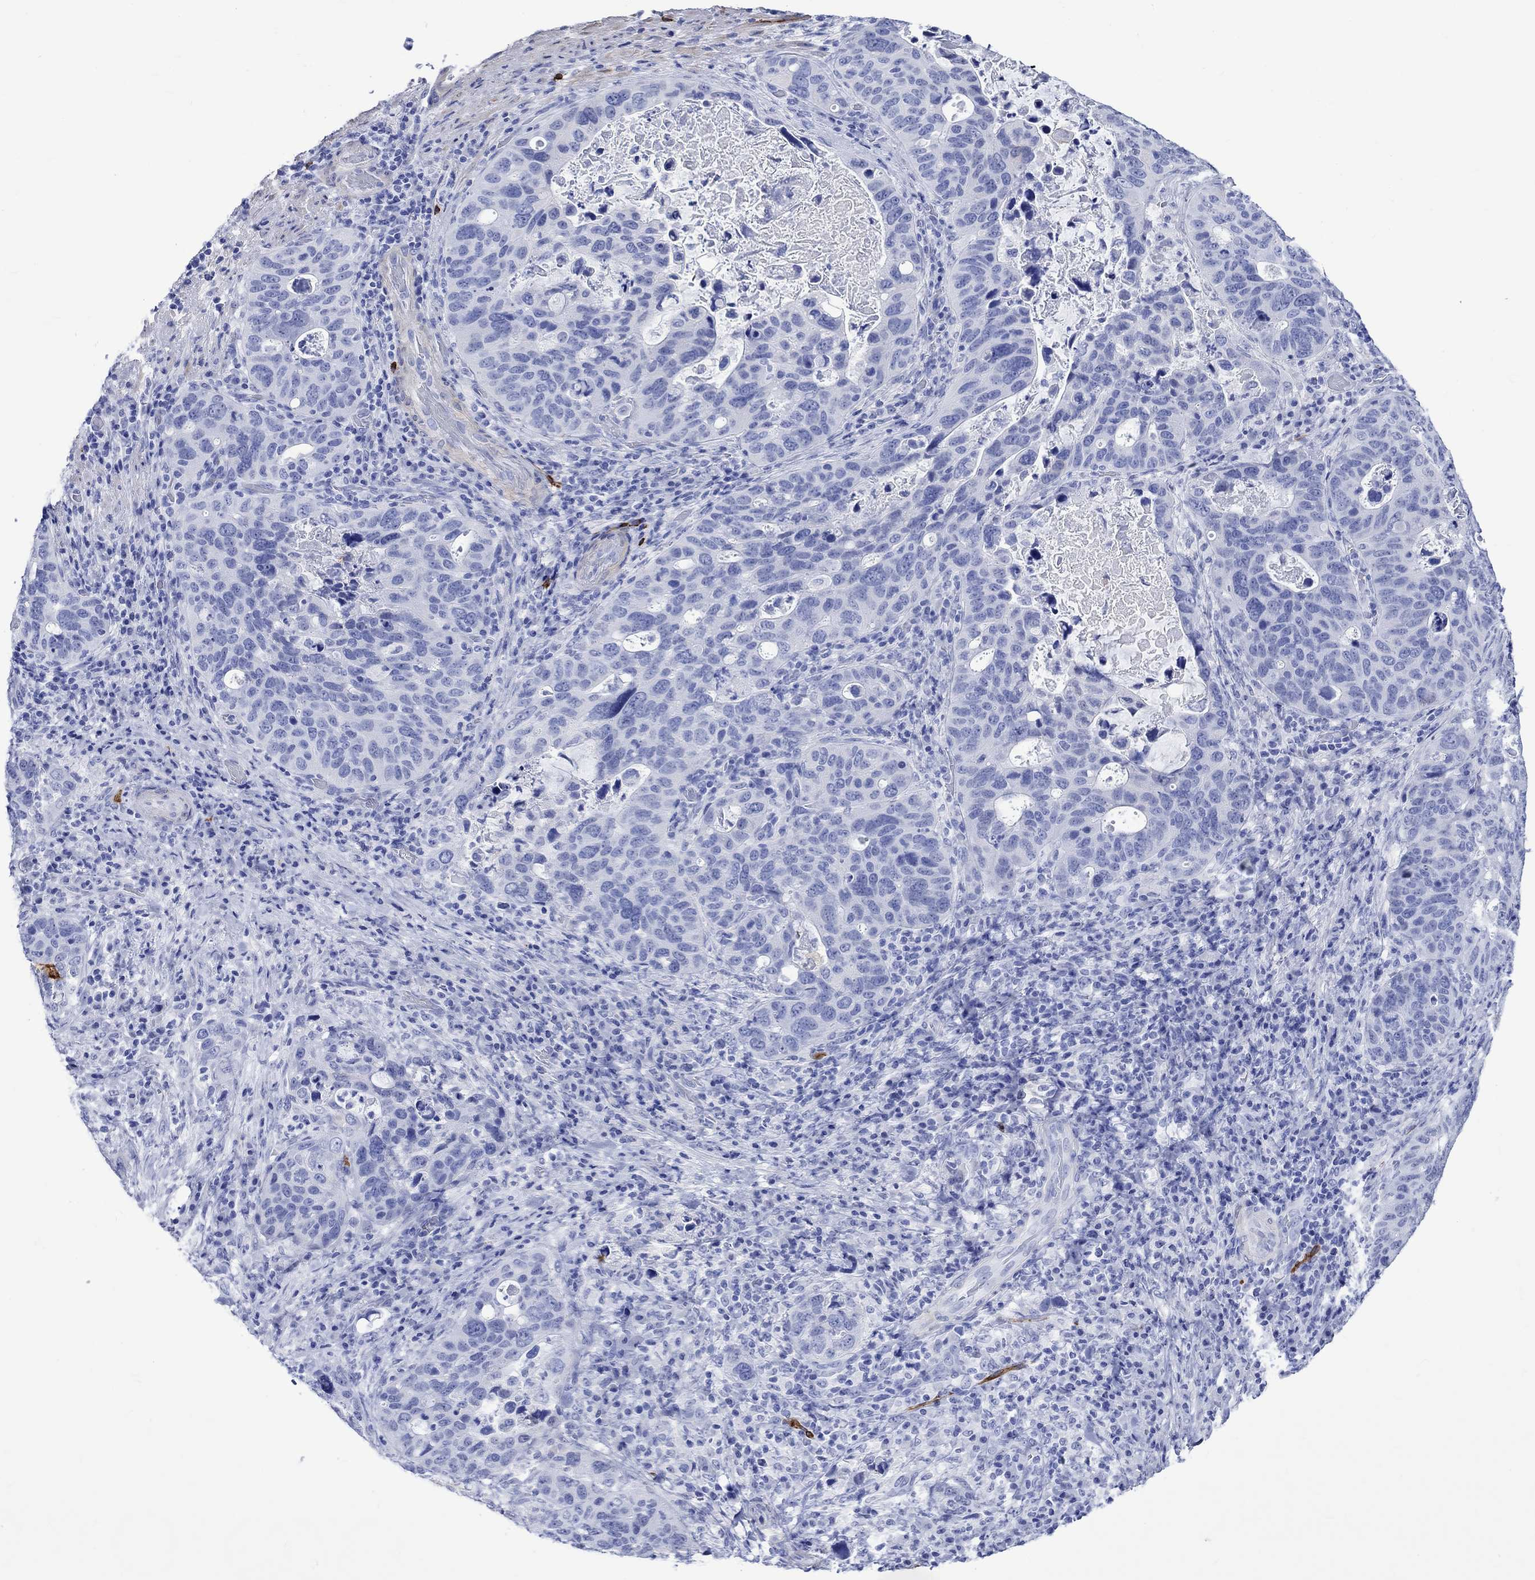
{"staining": {"intensity": "negative", "quantity": "none", "location": "none"}, "tissue": "stomach cancer", "cell_type": "Tumor cells", "image_type": "cancer", "snomed": [{"axis": "morphology", "description": "Adenocarcinoma, NOS"}, {"axis": "topography", "description": "Stomach"}], "caption": "The image shows no staining of tumor cells in stomach cancer (adenocarcinoma).", "gene": "CRYAB", "patient": {"sex": "male", "age": 54}}